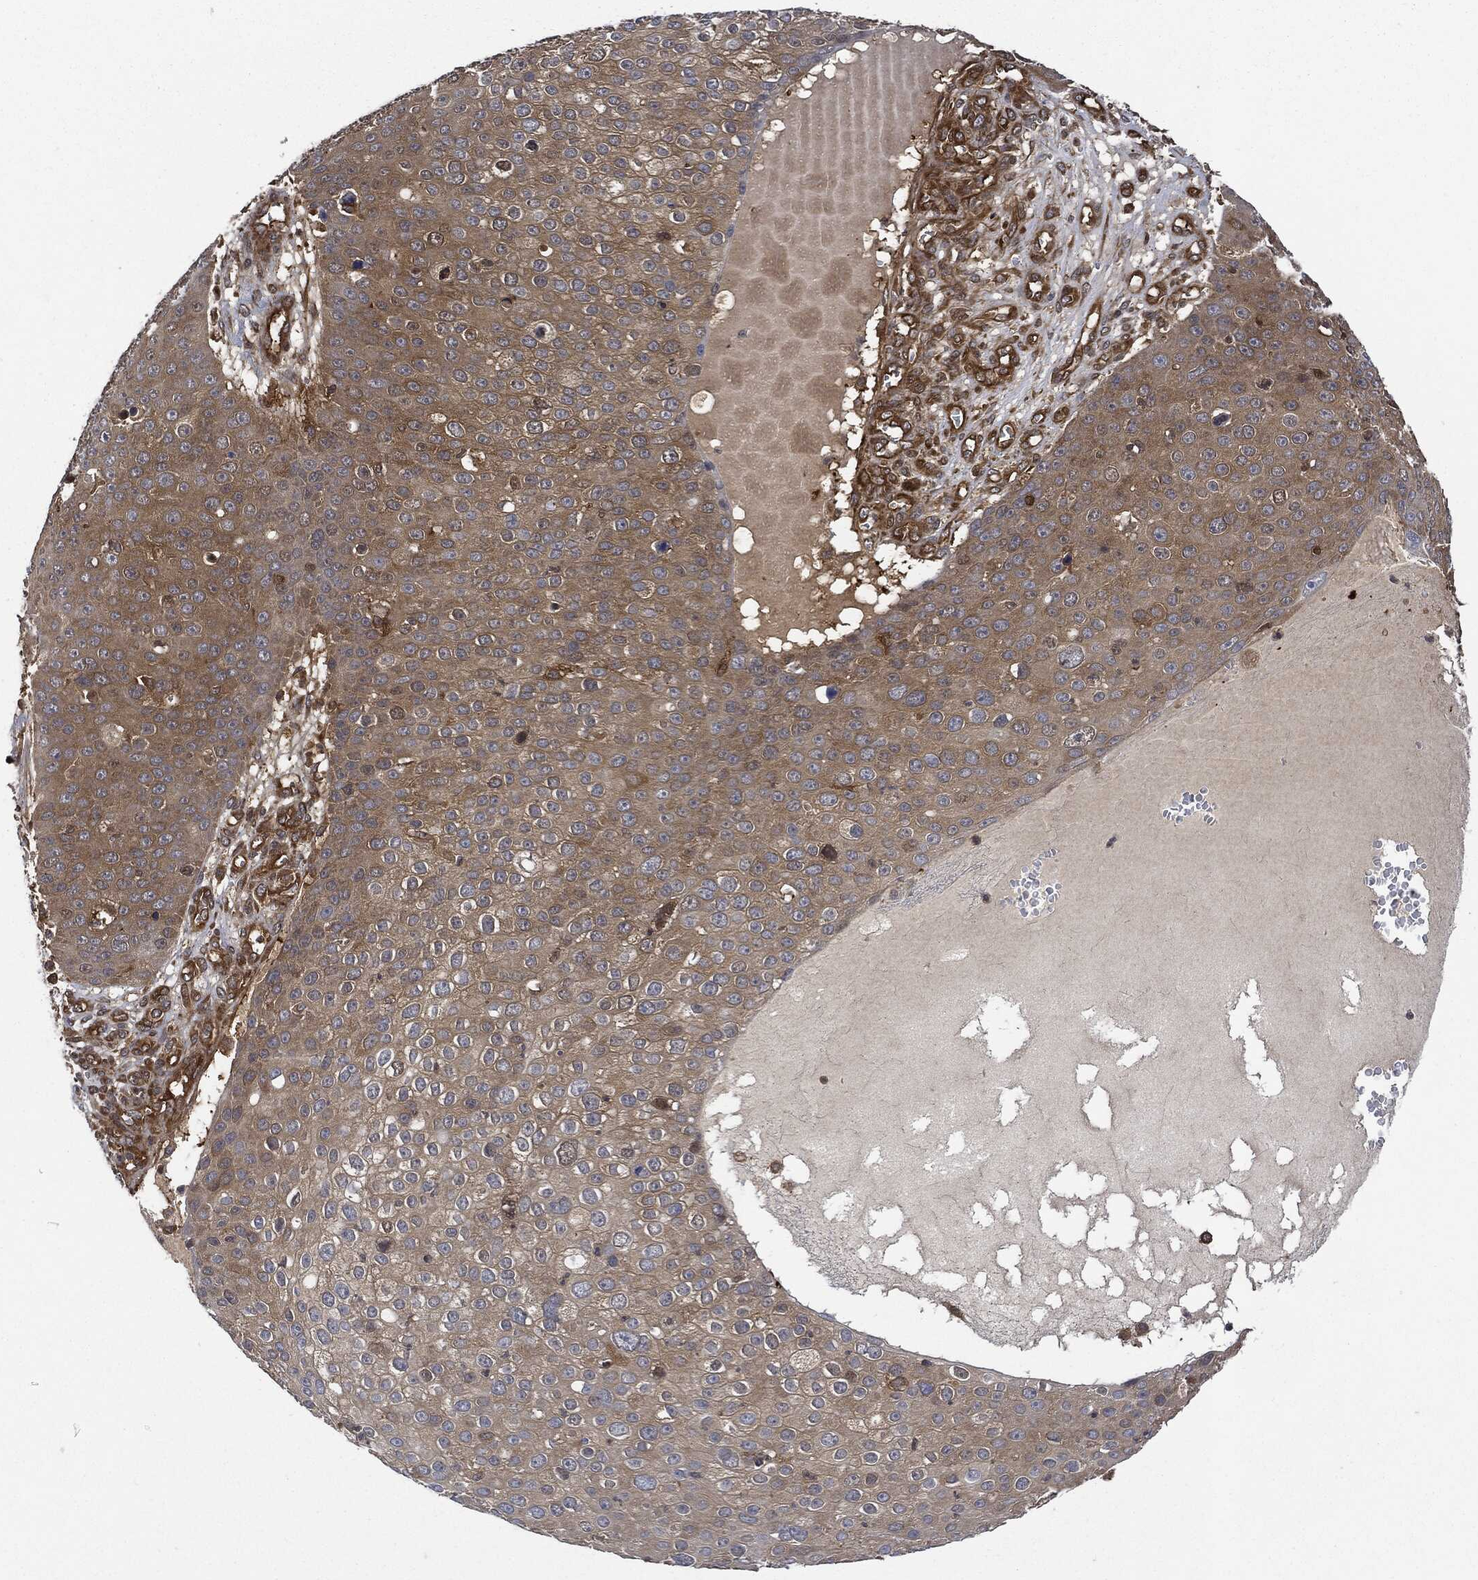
{"staining": {"intensity": "strong", "quantity": "<25%", "location": "cytoplasmic/membranous"}, "tissue": "skin cancer", "cell_type": "Tumor cells", "image_type": "cancer", "snomed": [{"axis": "morphology", "description": "Squamous cell carcinoma, NOS"}, {"axis": "topography", "description": "Skin"}], "caption": "Immunohistochemistry histopathology image of neoplastic tissue: human skin cancer stained using immunohistochemistry (IHC) reveals medium levels of strong protein expression localized specifically in the cytoplasmic/membranous of tumor cells, appearing as a cytoplasmic/membranous brown color.", "gene": "XPNPEP1", "patient": {"sex": "male", "age": 71}}